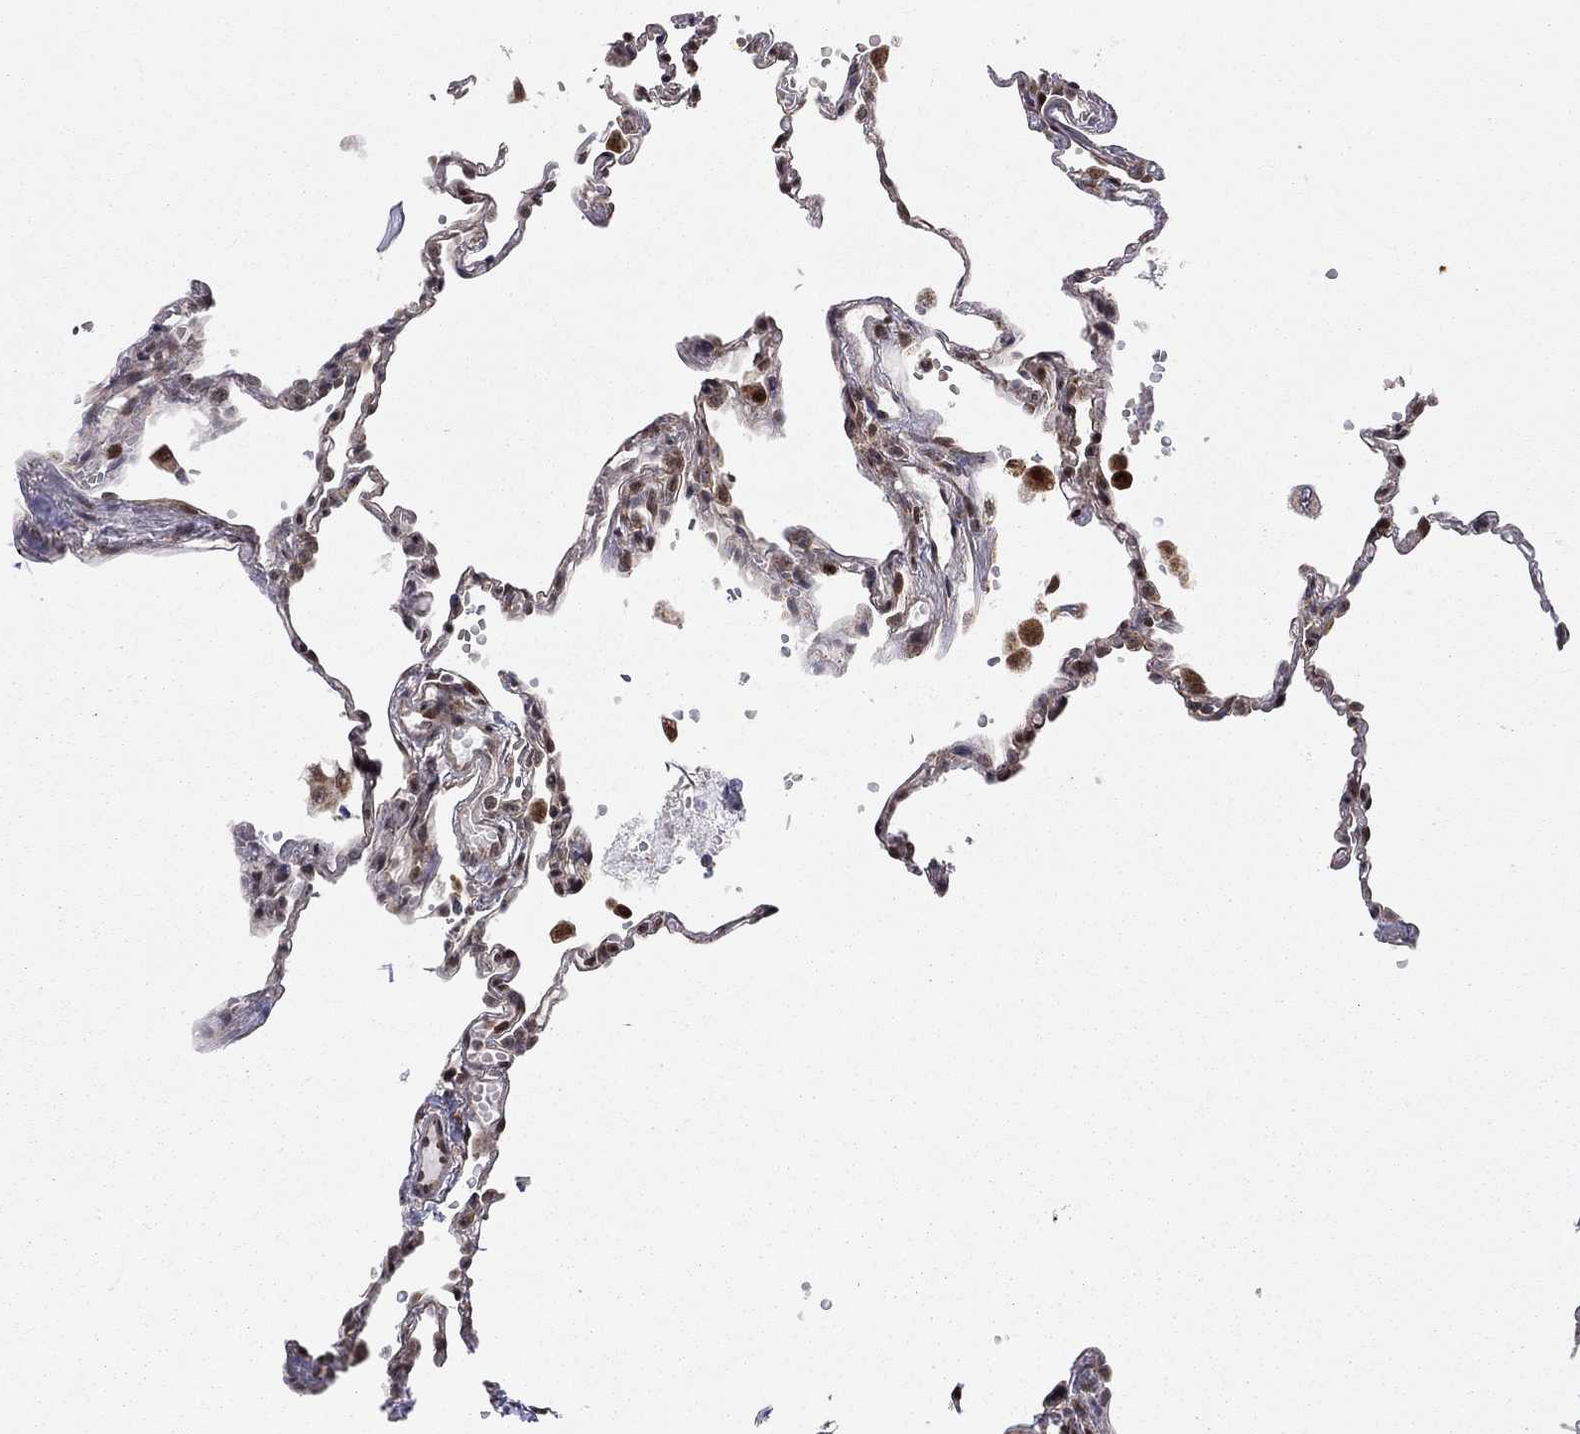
{"staining": {"intensity": "strong", "quantity": "25%-75%", "location": "cytoplasmic/membranous,nuclear"}, "tissue": "lung", "cell_type": "Alveolar cells", "image_type": "normal", "snomed": [{"axis": "morphology", "description": "Normal tissue, NOS"}, {"axis": "topography", "description": "Lung"}], "caption": "DAB immunohistochemical staining of unremarkable lung displays strong cytoplasmic/membranous,nuclear protein positivity in approximately 25%-75% of alveolar cells. (DAB IHC, brown staining for protein, blue staining for nuclei).", "gene": "ELOB", "patient": {"sex": "male", "age": 78}}